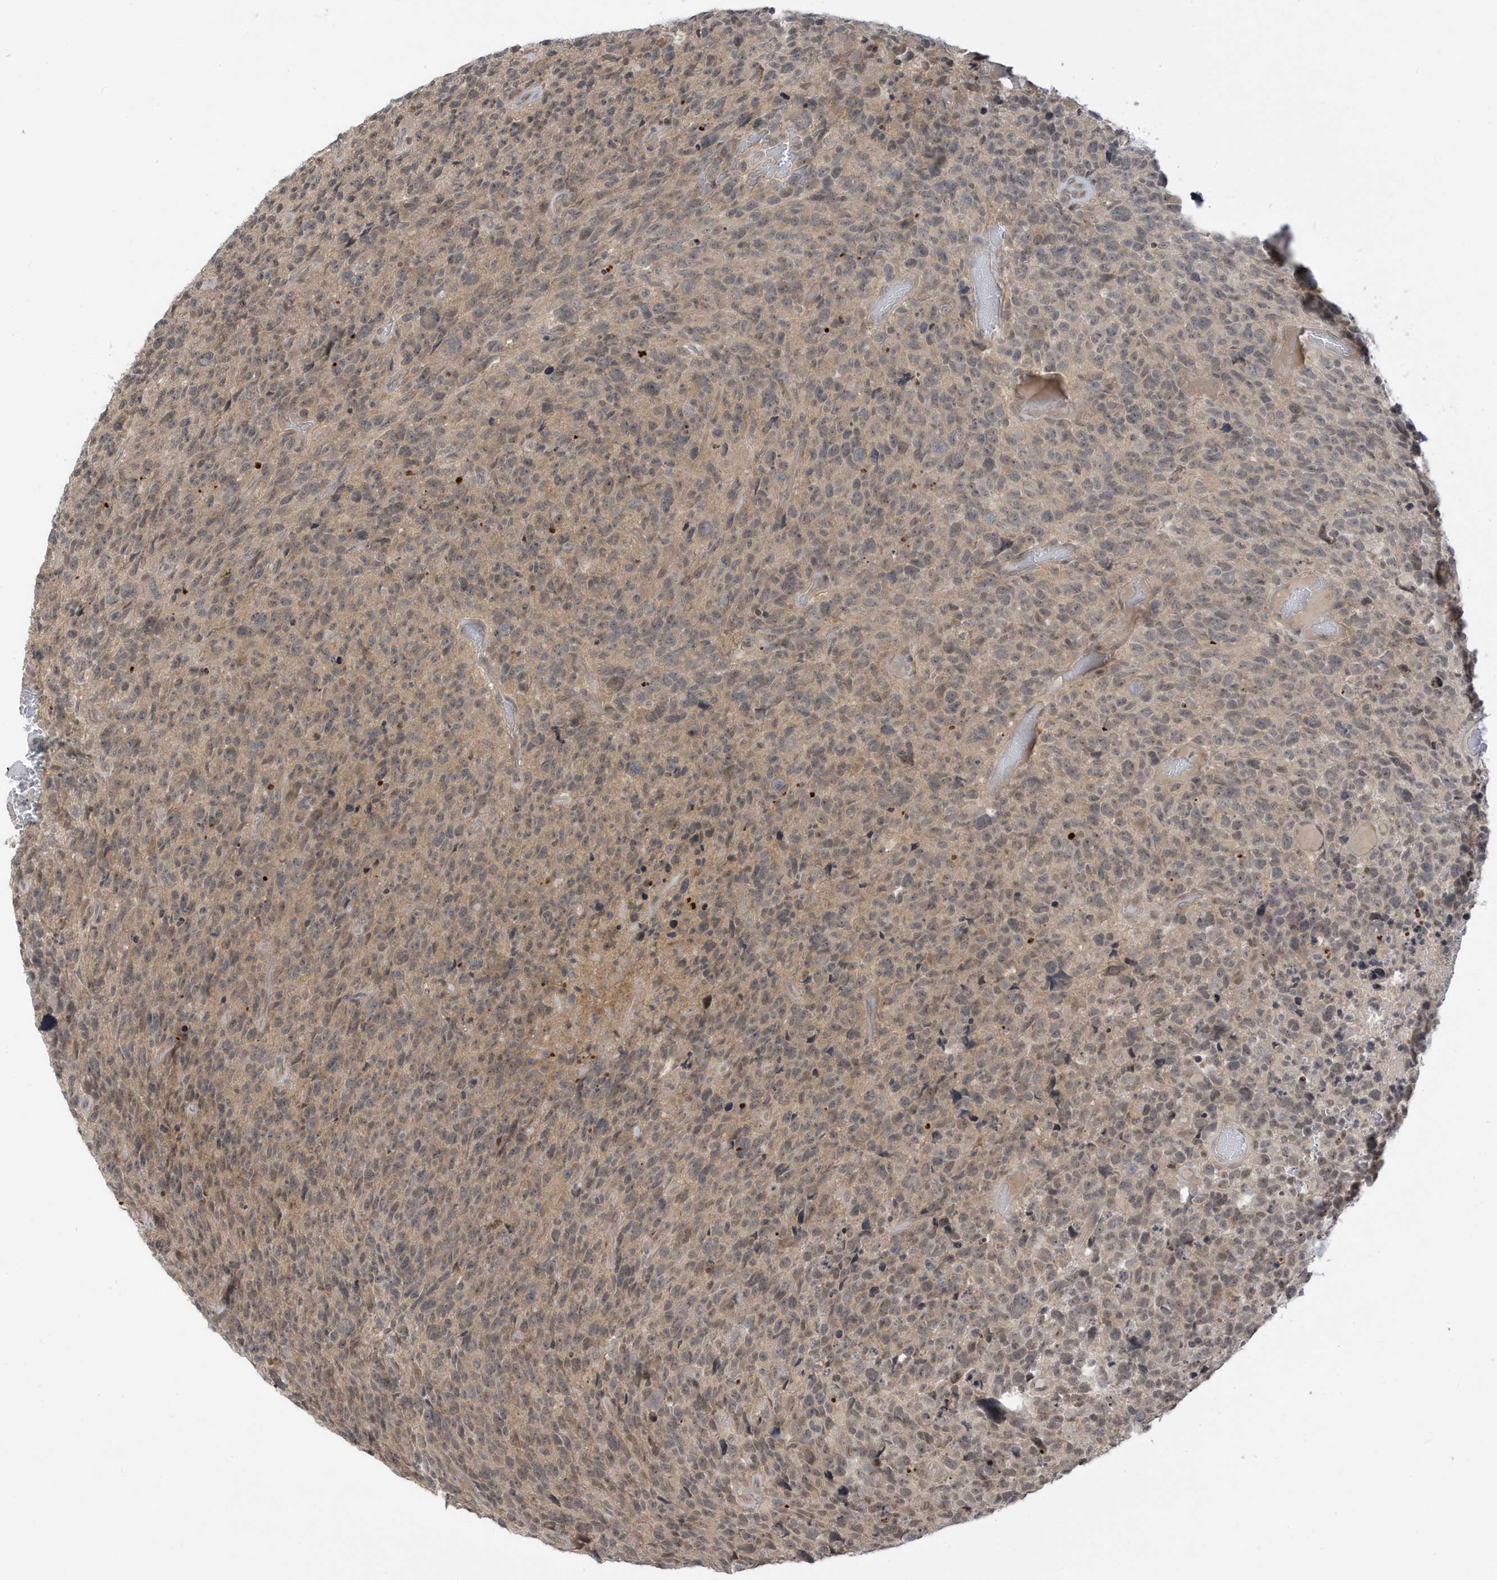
{"staining": {"intensity": "weak", "quantity": ">75%", "location": "cytoplasmic/membranous,nuclear"}, "tissue": "glioma", "cell_type": "Tumor cells", "image_type": "cancer", "snomed": [{"axis": "morphology", "description": "Glioma, malignant, High grade"}, {"axis": "topography", "description": "Brain"}], "caption": "Human malignant high-grade glioma stained with a protein marker exhibits weak staining in tumor cells.", "gene": "TAB3", "patient": {"sex": "male", "age": 69}}